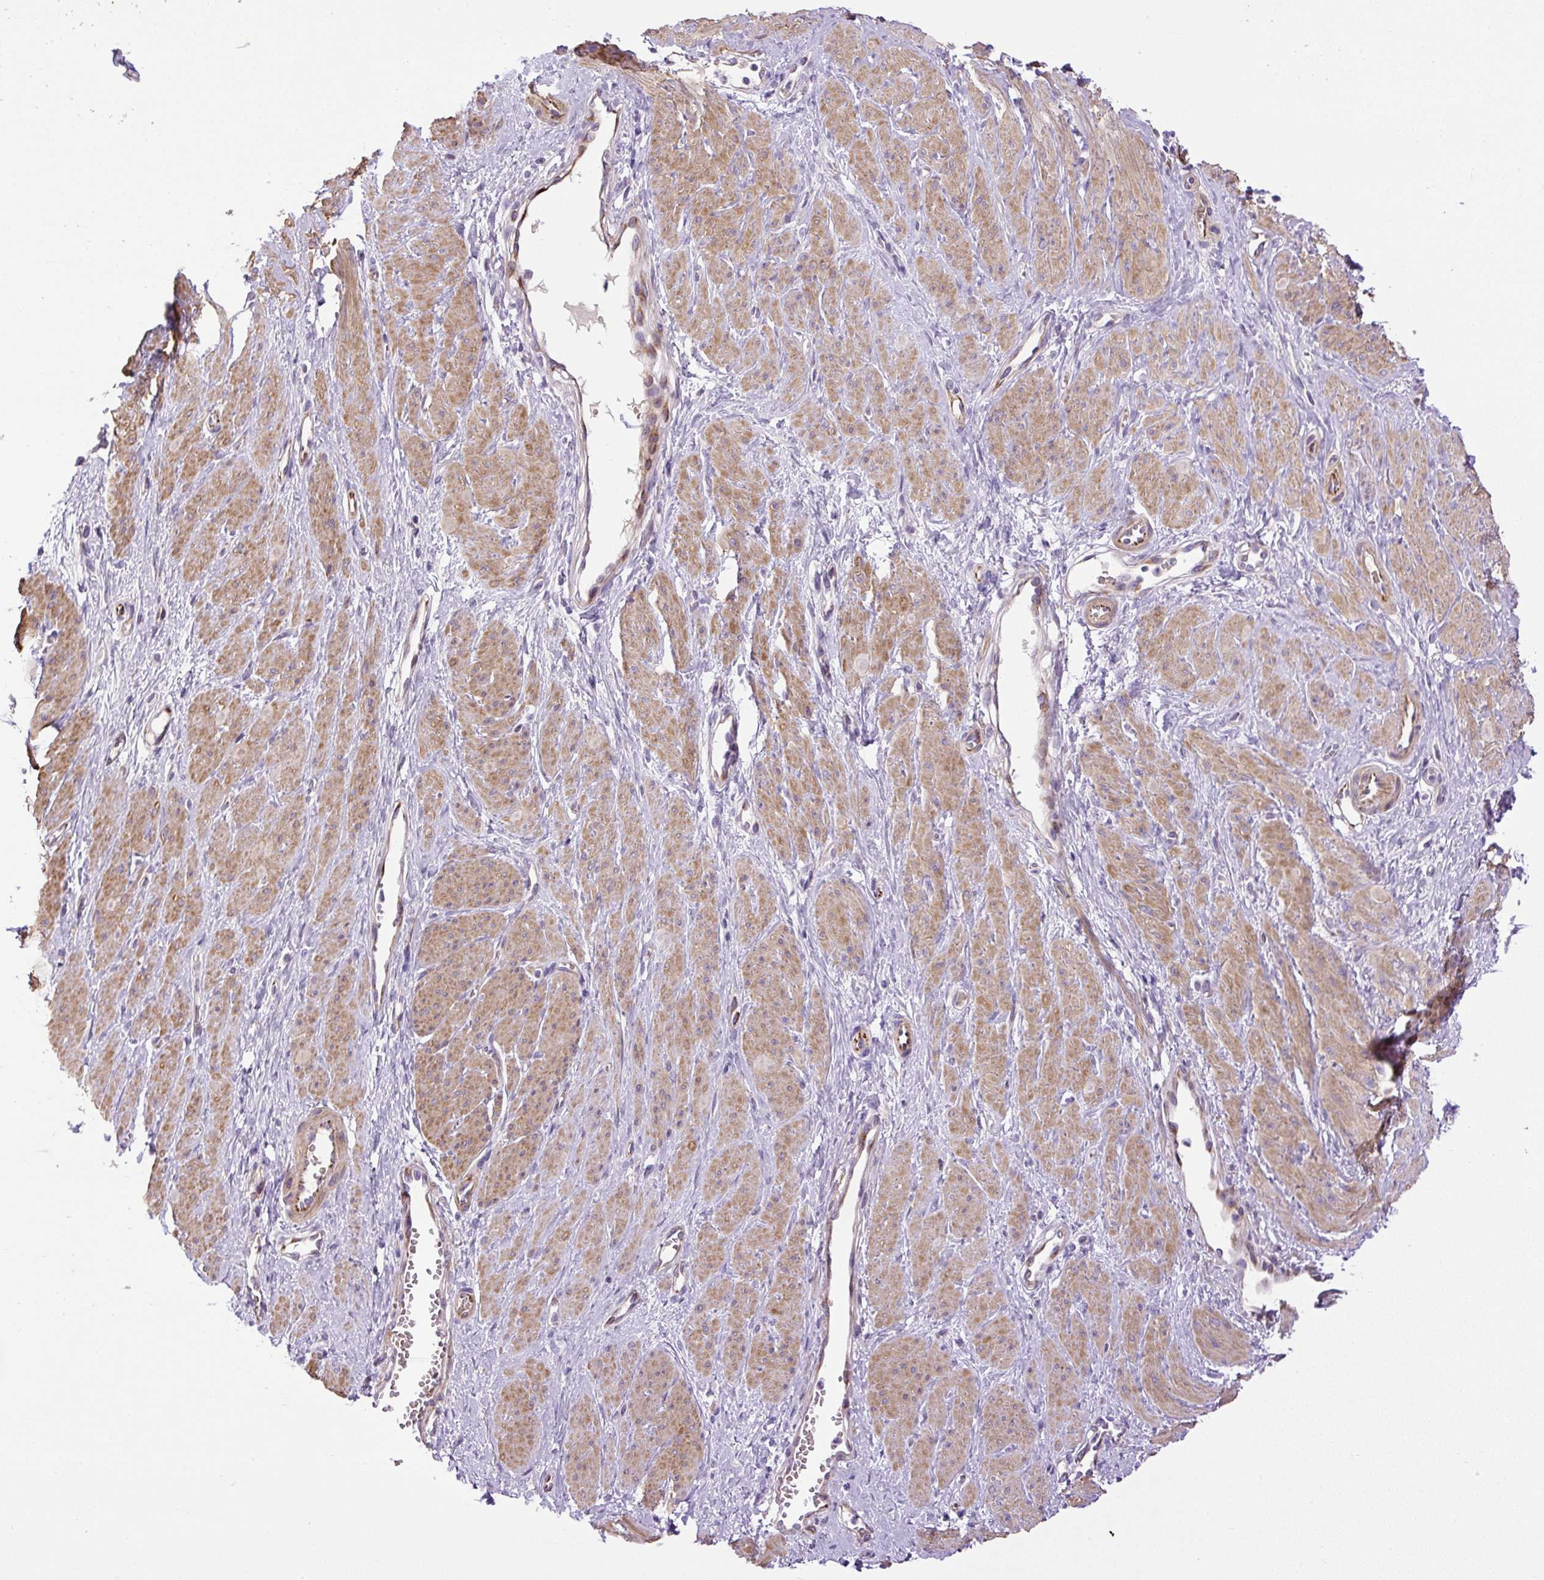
{"staining": {"intensity": "moderate", "quantity": "25%-75%", "location": "cytoplasmic/membranous"}, "tissue": "smooth muscle", "cell_type": "Smooth muscle cells", "image_type": "normal", "snomed": [{"axis": "morphology", "description": "Normal tissue, NOS"}, {"axis": "topography", "description": "Smooth muscle"}, {"axis": "topography", "description": "Uterus"}], "caption": "Smooth muscle stained for a protein (brown) shows moderate cytoplasmic/membranous positive positivity in approximately 25%-75% of smooth muscle cells.", "gene": "VWA7", "patient": {"sex": "female", "age": 39}}